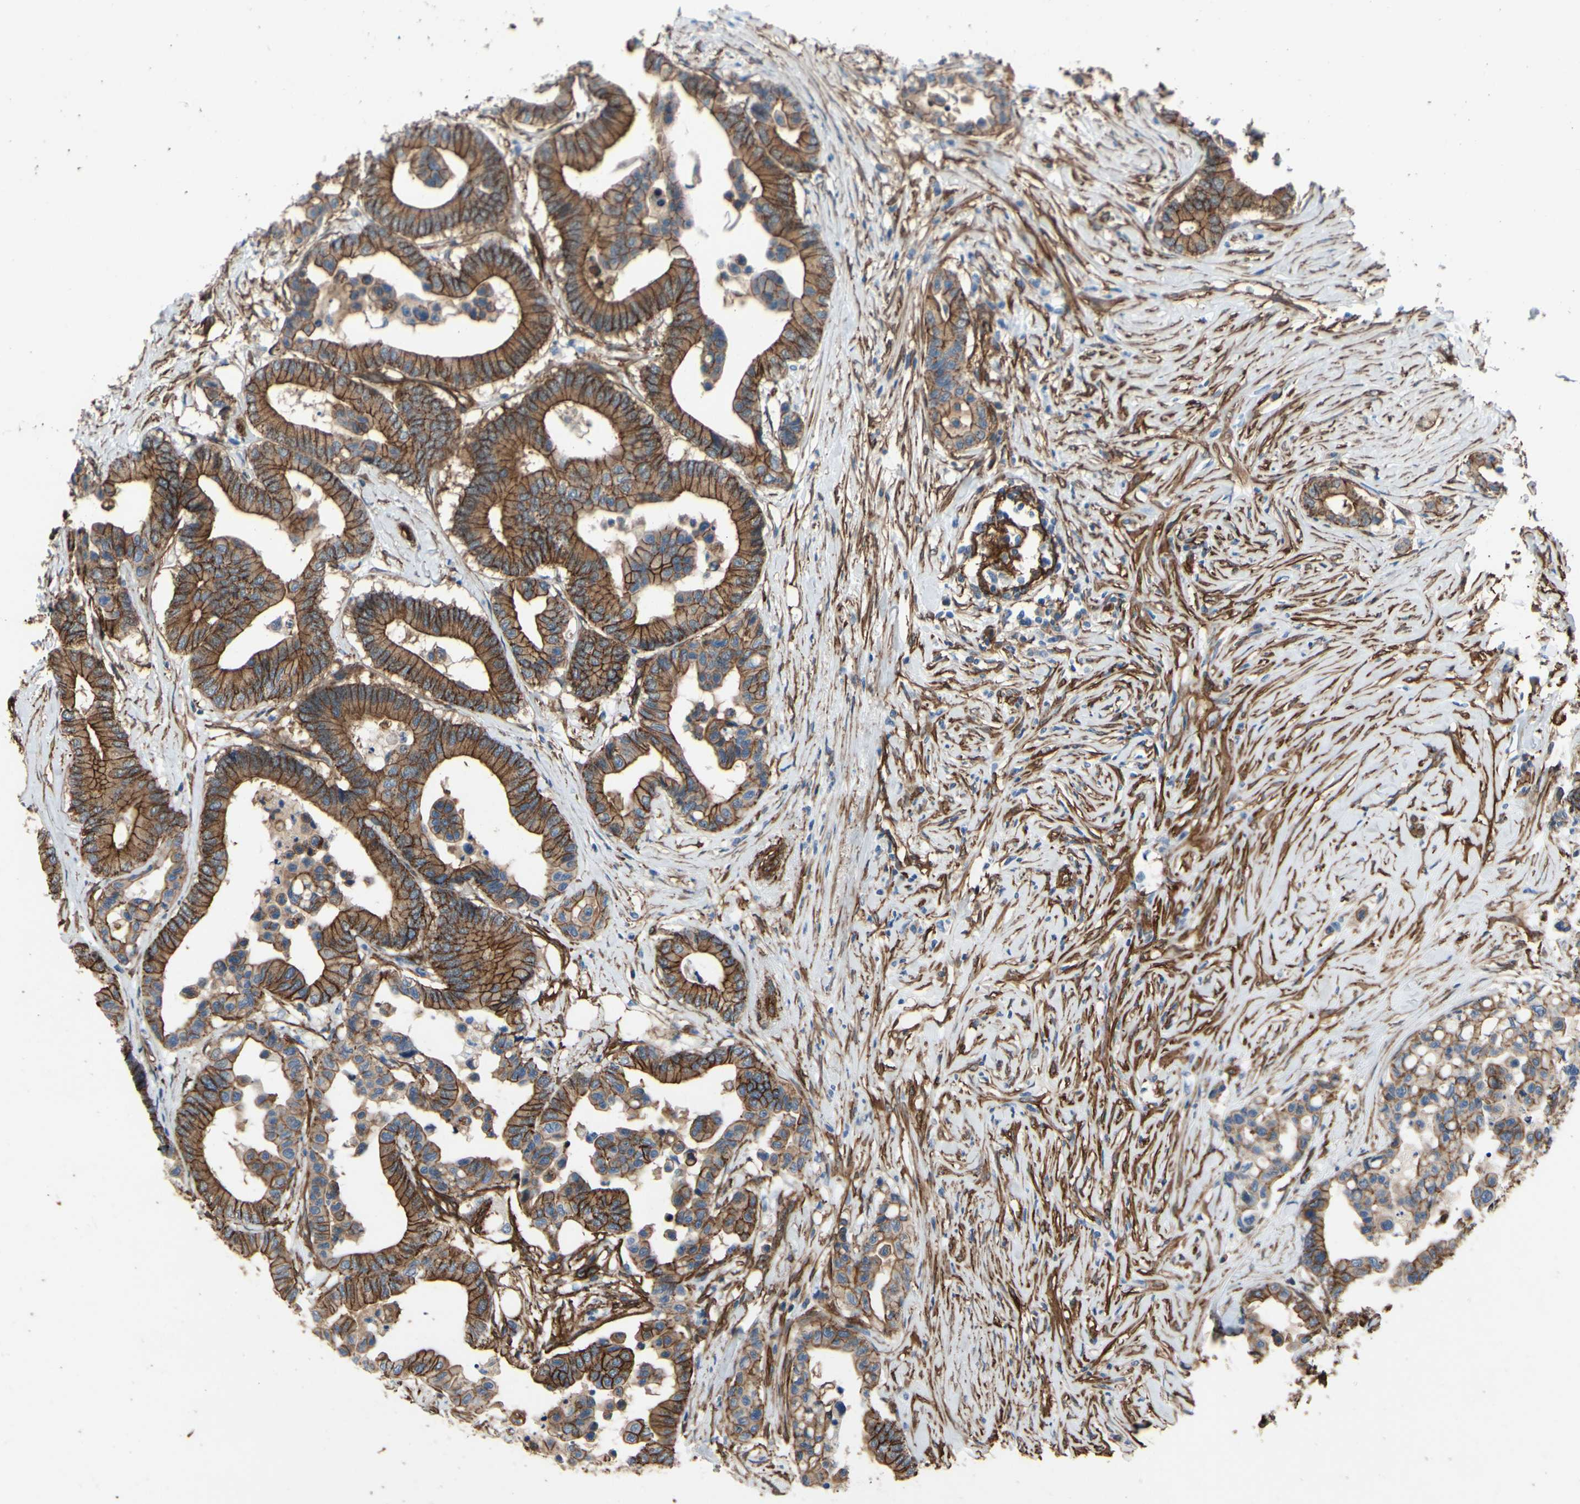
{"staining": {"intensity": "moderate", "quantity": ">75%", "location": "cytoplasmic/membranous"}, "tissue": "colorectal cancer", "cell_type": "Tumor cells", "image_type": "cancer", "snomed": [{"axis": "morphology", "description": "Normal tissue, NOS"}, {"axis": "morphology", "description": "Adenocarcinoma, NOS"}, {"axis": "topography", "description": "Colon"}], "caption": "A micrograph showing moderate cytoplasmic/membranous positivity in about >75% of tumor cells in colorectal cancer (adenocarcinoma), as visualized by brown immunohistochemical staining.", "gene": "CTTNBP2", "patient": {"sex": "male", "age": 82}}